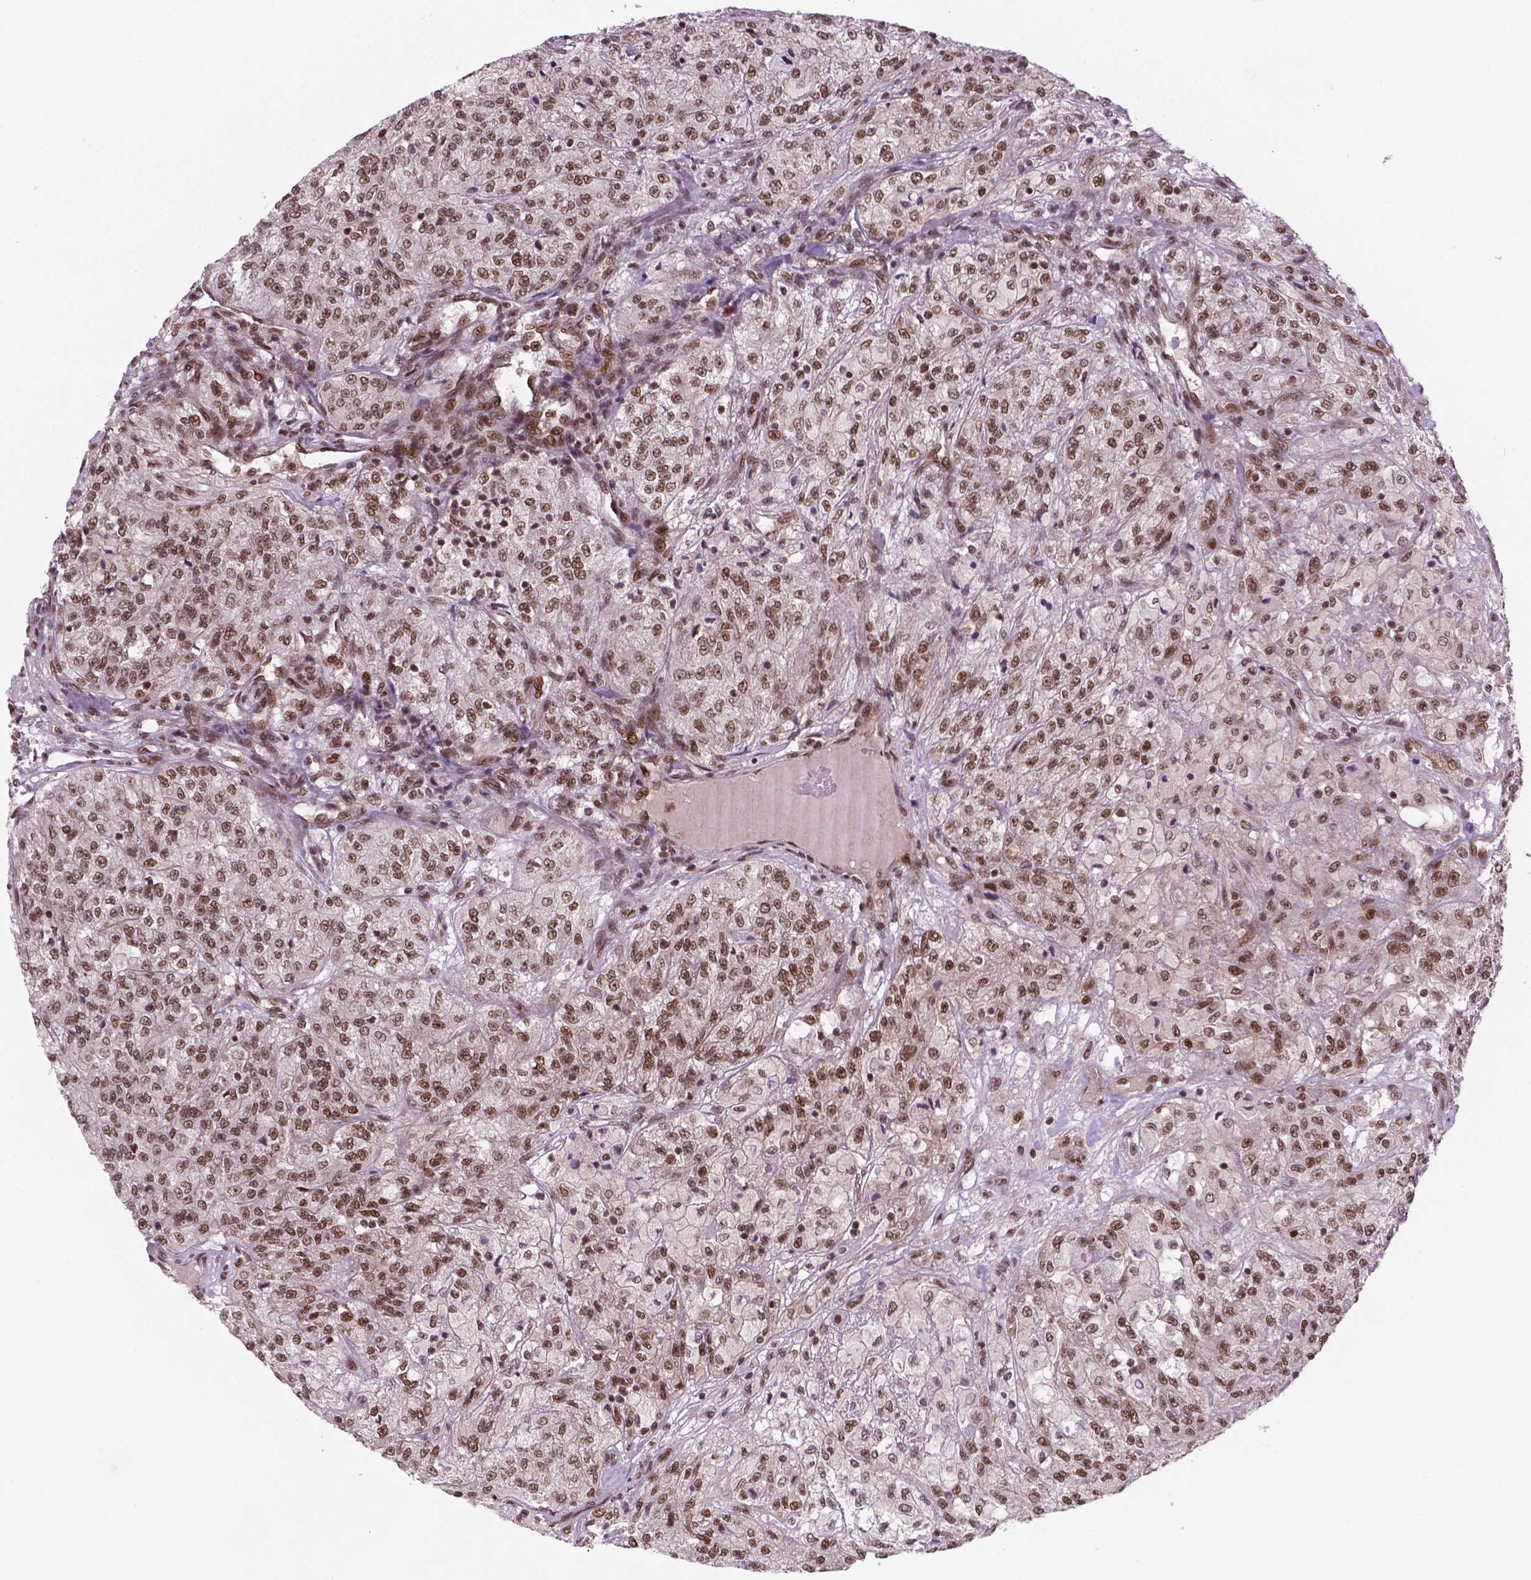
{"staining": {"intensity": "moderate", "quantity": ">75%", "location": "nuclear"}, "tissue": "renal cancer", "cell_type": "Tumor cells", "image_type": "cancer", "snomed": [{"axis": "morphology", "description": "Adenocarcinoma, NOS"}, {"axis": "topography", "description": "Kidney"}], "caption": "The image reveals staining of renal cancer, revealing moderate nuclear protein positivity (brown color) within tumor cells.", "gene": "SIRT6", "patient": {"sex": "female", "age": 63}}